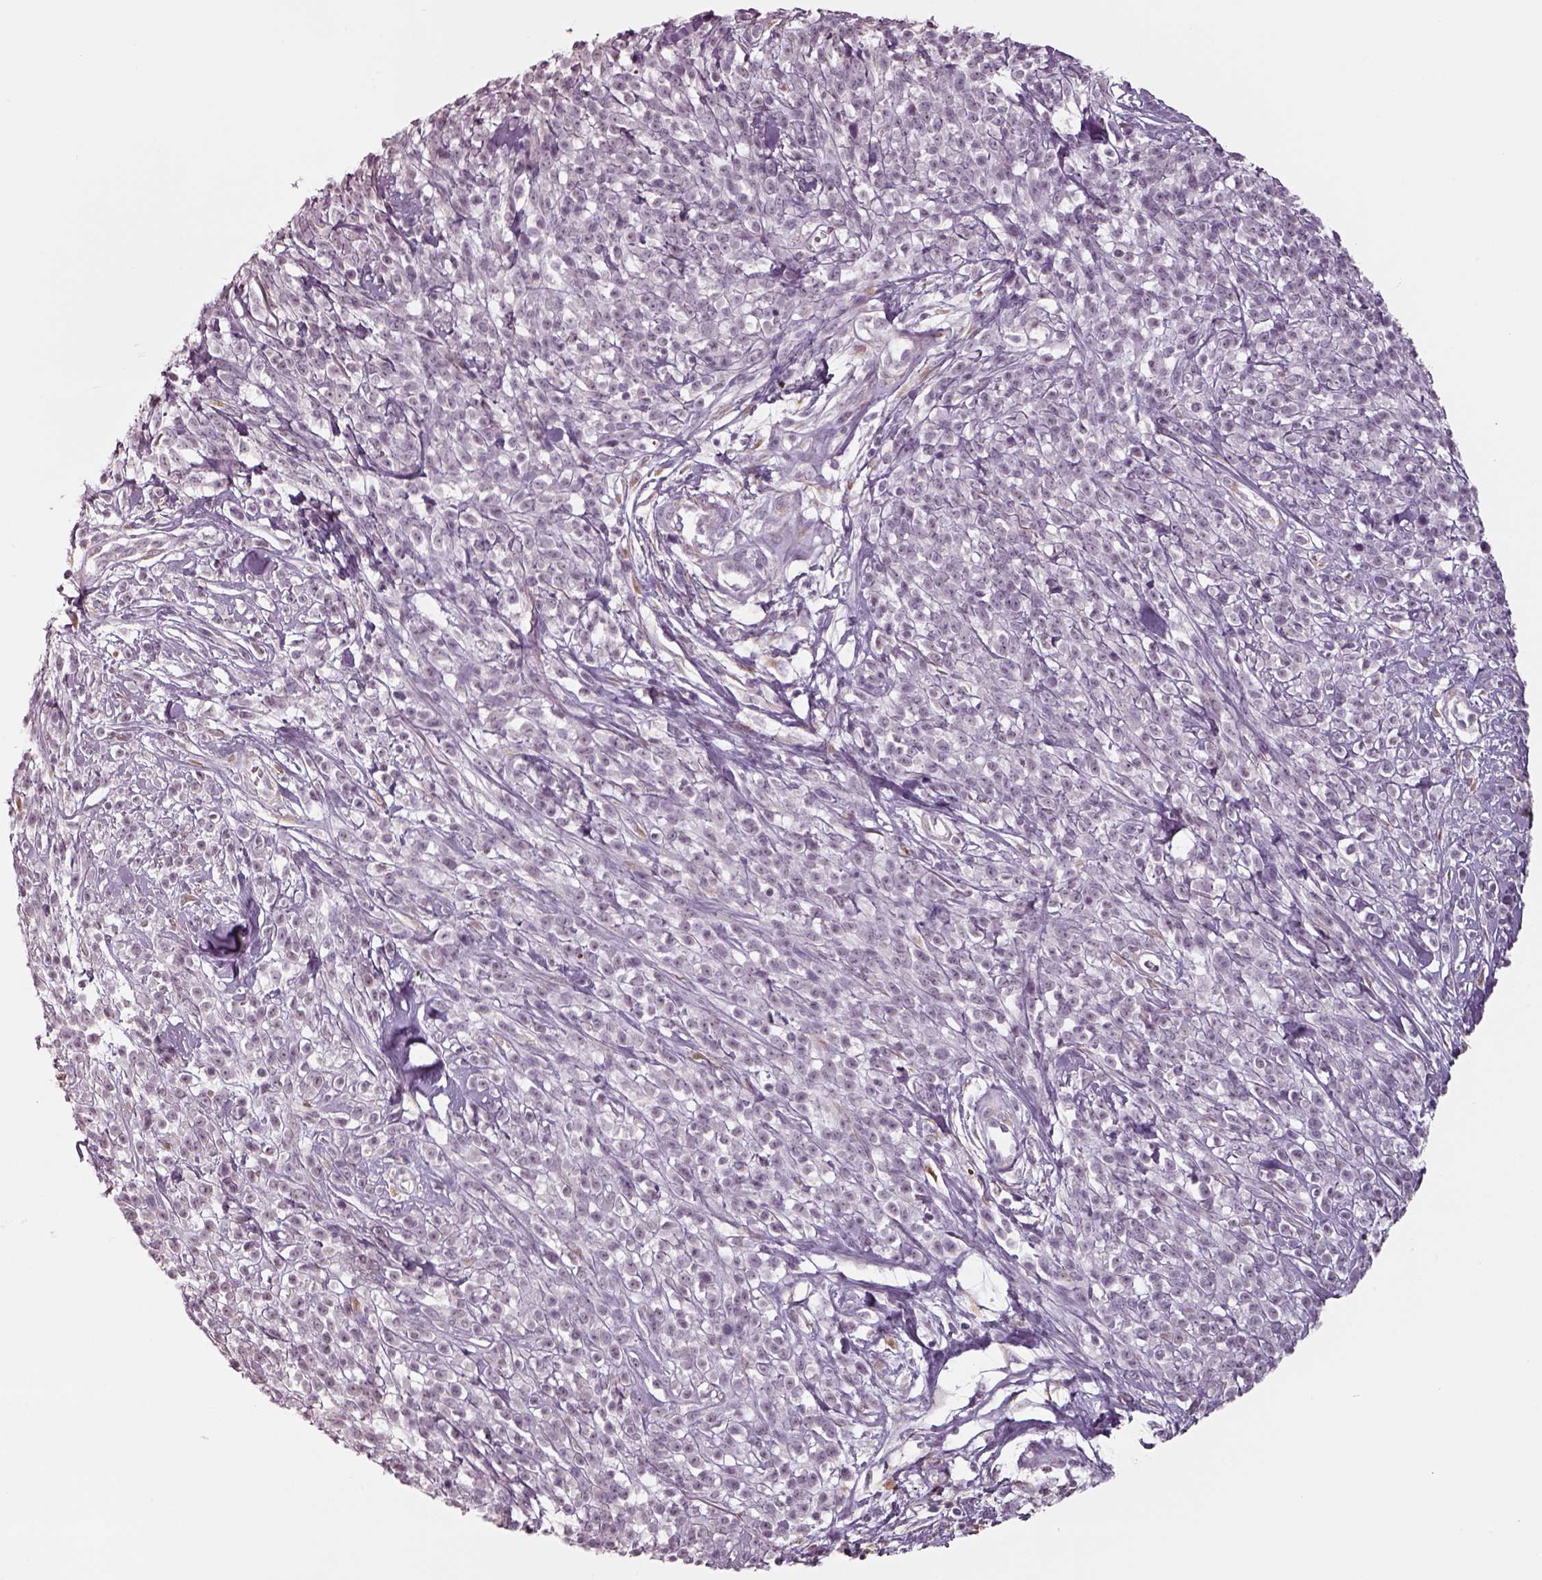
{"staining": {"intensity": "negative", "quantity": "none", "location": "none"}, "tissue": "melanoma", "cell_type": "Tumor cells", "image_type": "cancer", "snomed": [{"axis": "morphology", "description": "Malignant melanoma, NOS"}, {"axis": "topography", "description": "Skin"}, {"axis": "topography", "description": "Skin of trunk"}], "caption": "There is no significant positivity in tumor cells of malignant melanoma.", "gene": "SEPTIN14", "patient": {"sex": "male", "age": 74}}